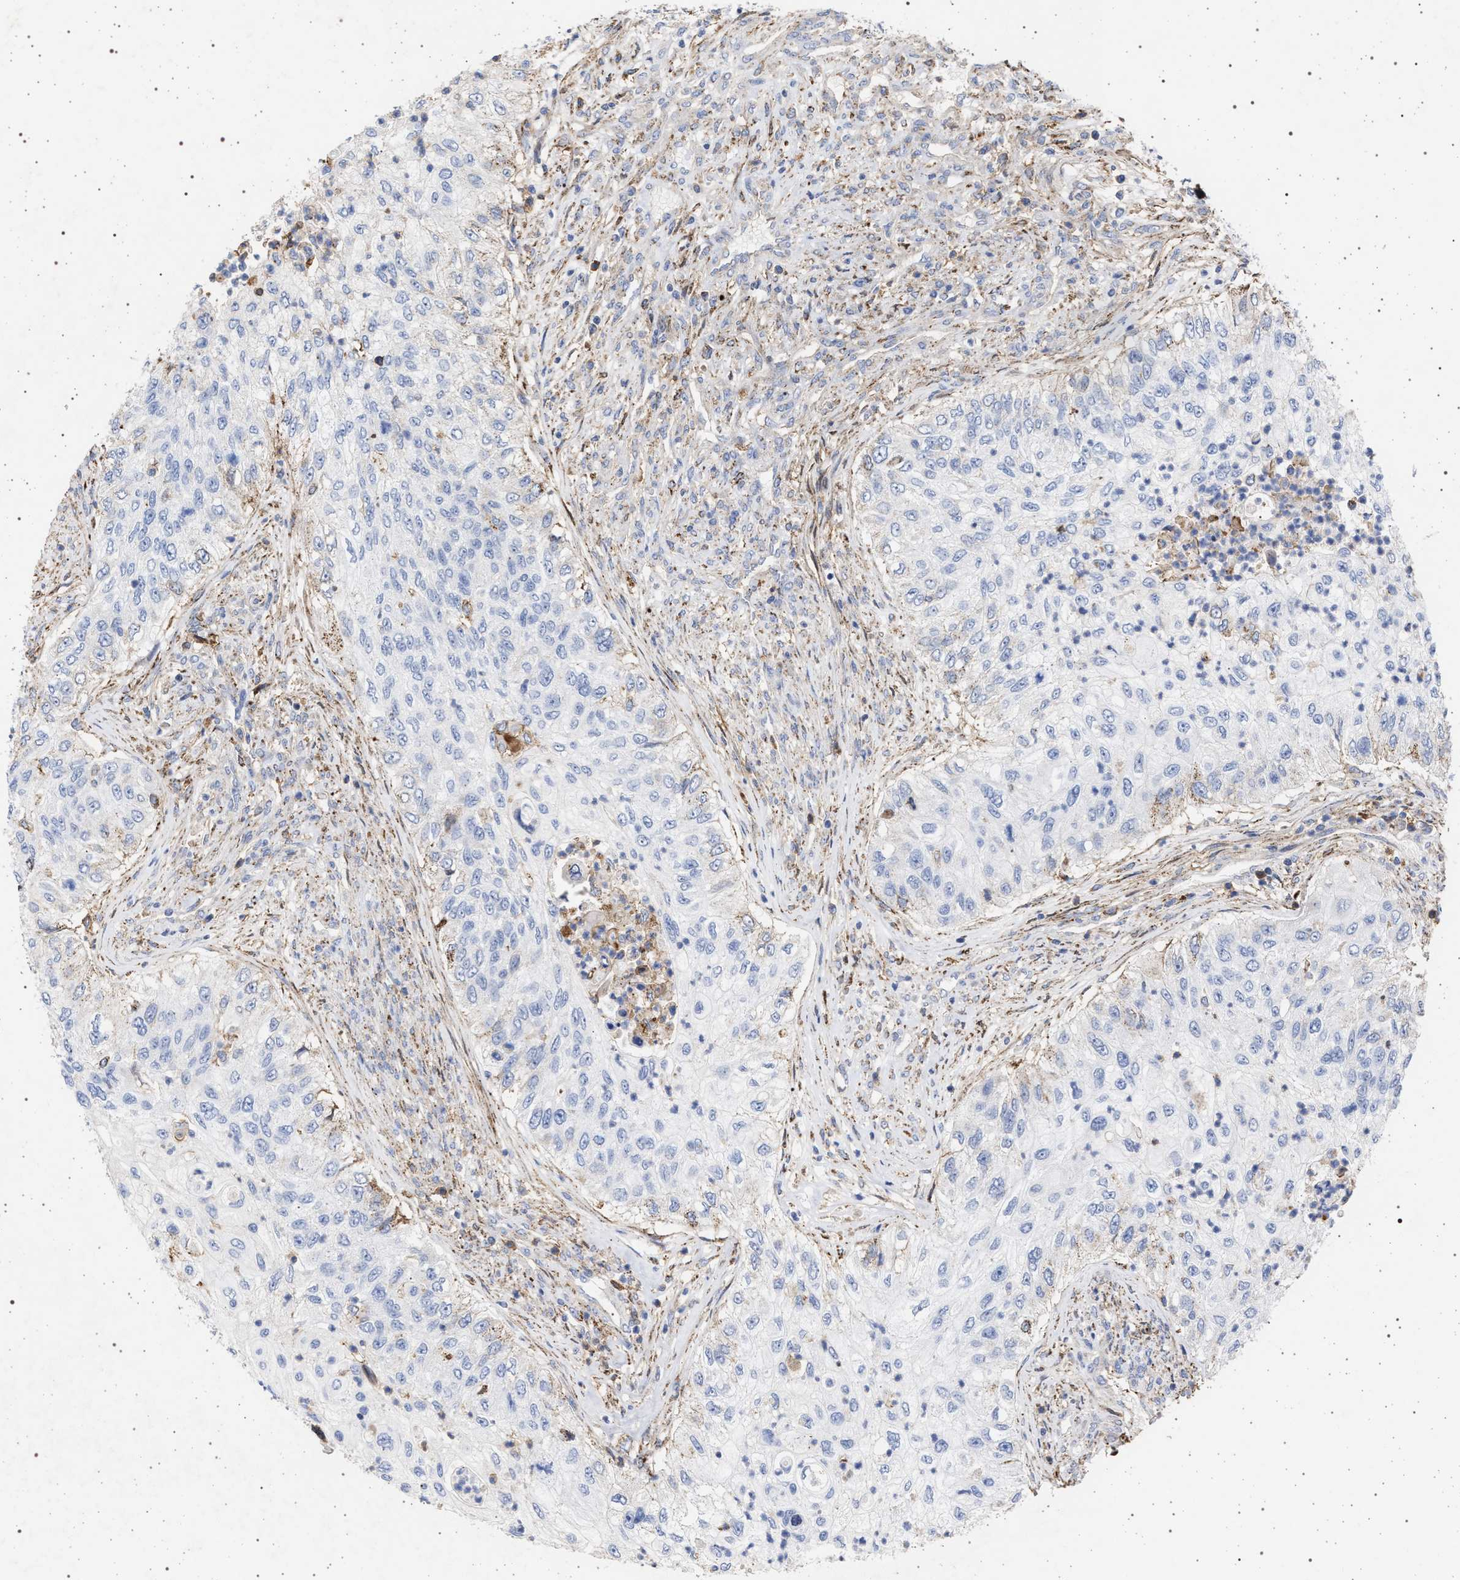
{"staining": {"intensity": "negative", "quantity": "none", "location": "none"}, "tissue": "urothelial cancer", "cell_type": "Tumor cells", "image_type": "cancer", "snomed": [{"axis": "morphology", "description": "Urothelial carcinoma, High grade"}, {"axis": "topography", "description": "Urinary bladder"}], "caption": "Immunohistochemistry image of neoplastic tissue: urothelial cancer stained with DAB shows no significant protein expression in tumor cells.", "gene": "PLG", "patient": {"sex": "female", "age": 60}}